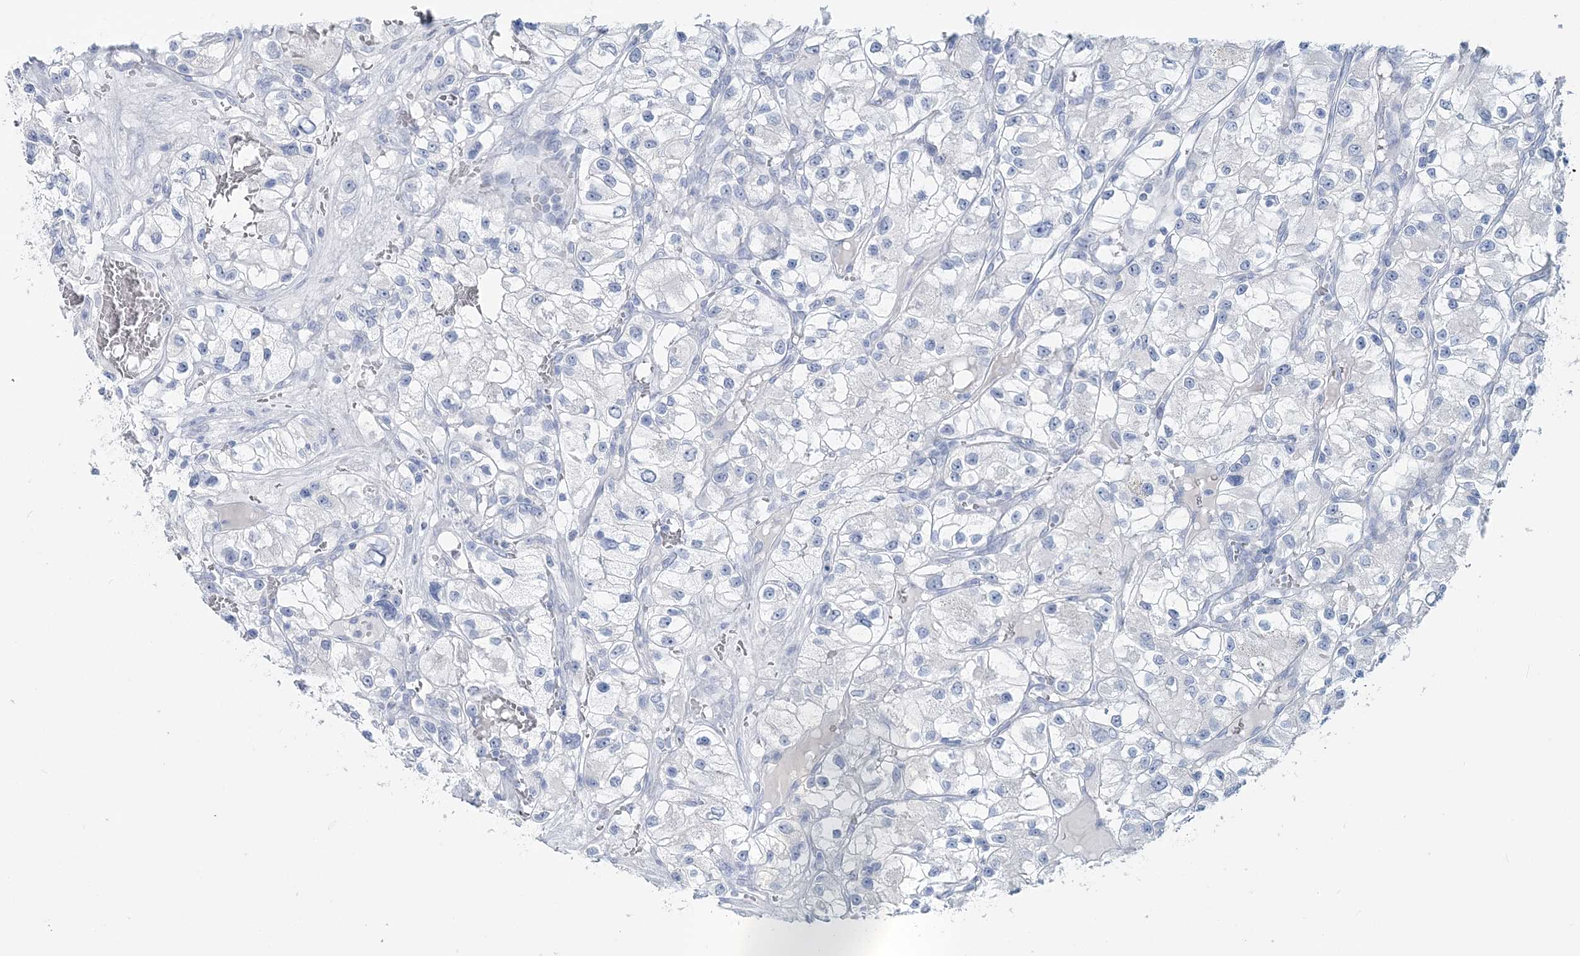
{"staining": {"intensity": "negative", "quantity": "none", "location": "none"}, "tissue": "renal cancer", "cell_type": "Tumor cells", "image_type": "cancer", "snomed": [{"axis": "morphology", "description": "Adenocarcinoma, NOS"}, {"axis": "topography", "description": "Kidney"}], "caption": "The immunohistochemistry histopathology image has no significant expression in tumor cells of adenocarcinoma (renal) tissue.", "gene": "CYP3A4", "patient": {"sex": "female", "age": 57}}